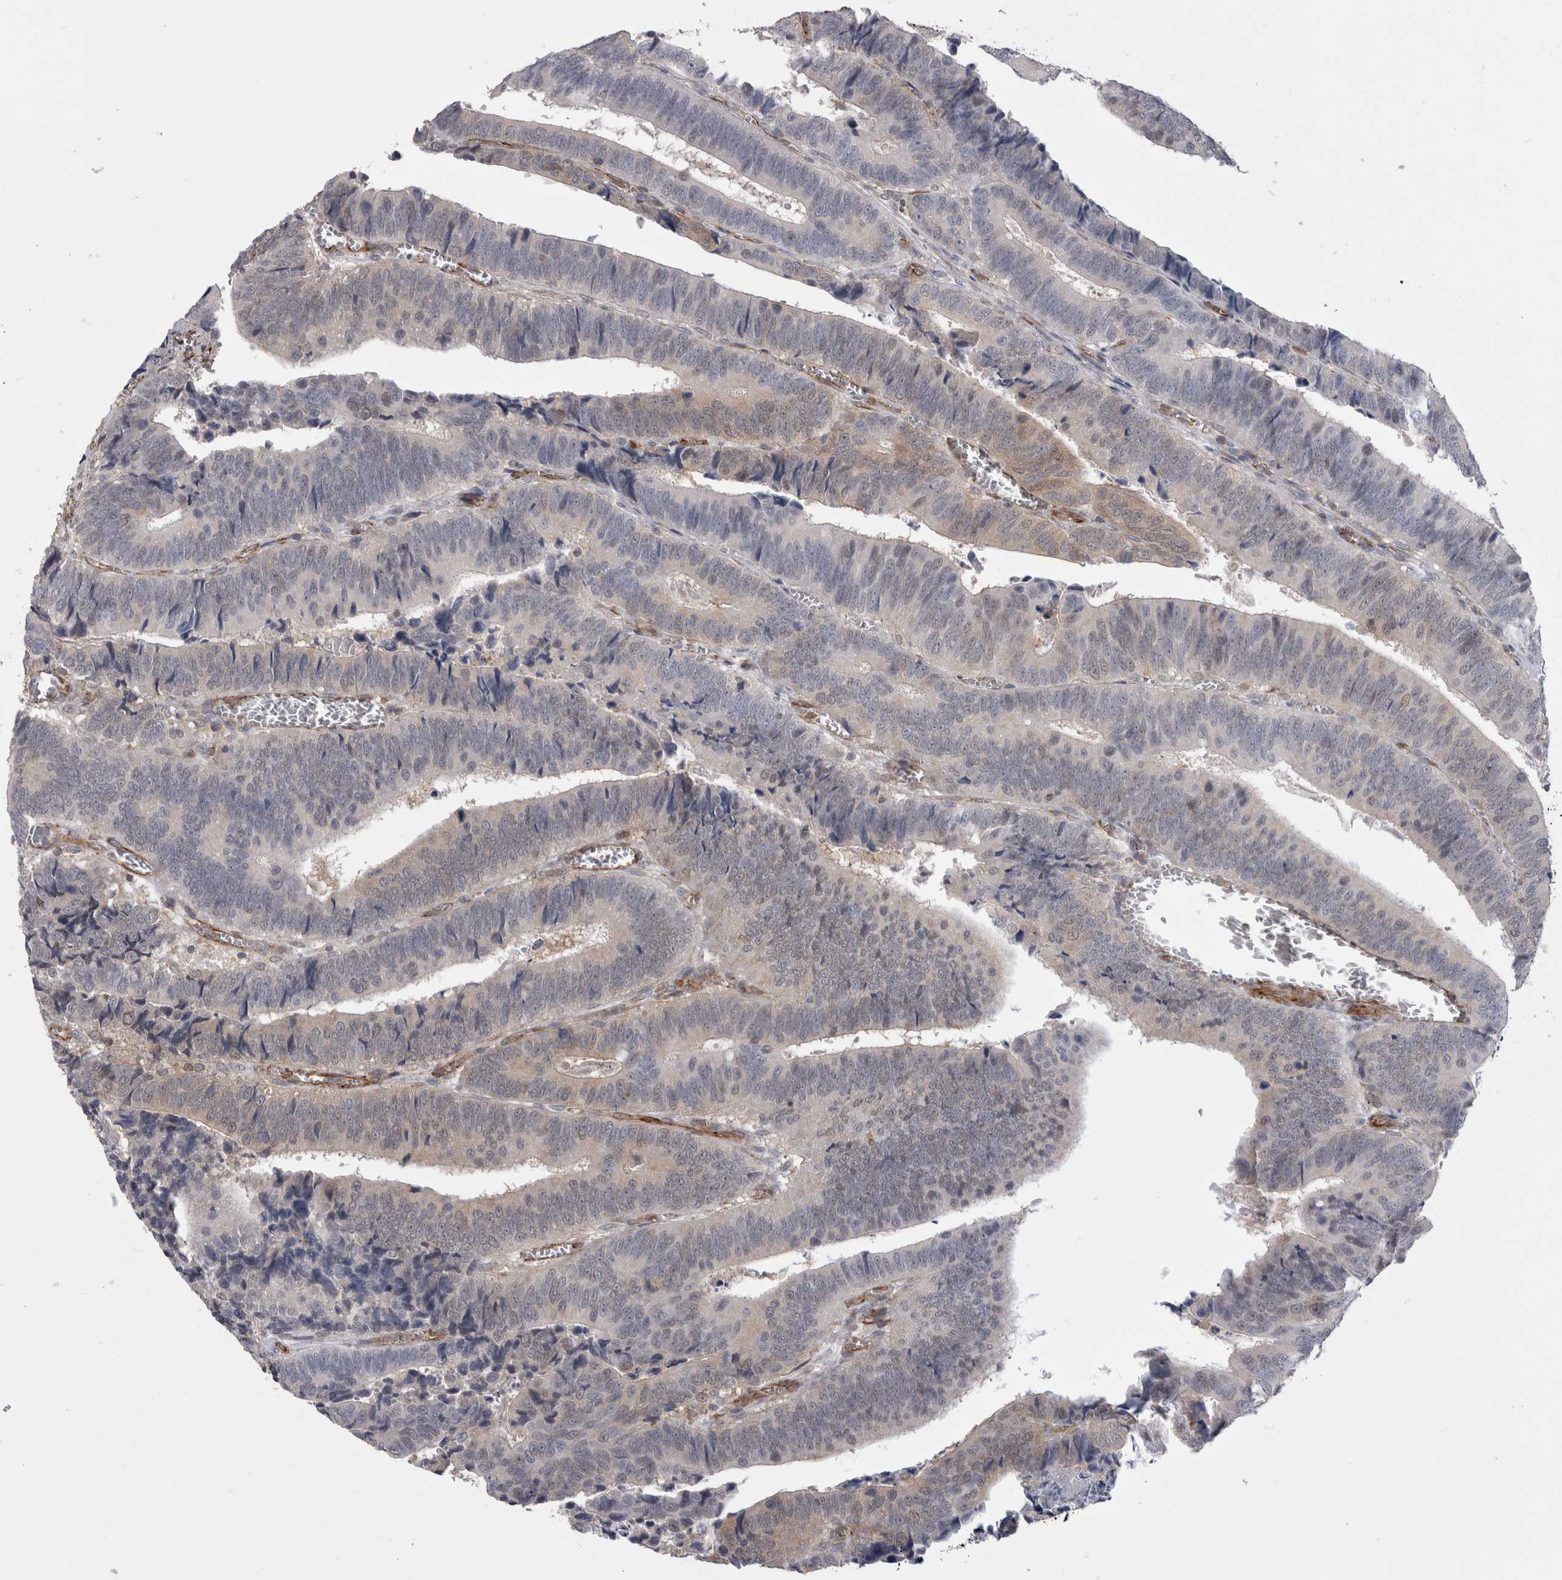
{"staining": {"intensity": "weak", "quantity": "25%-75%", "location": "cytoplasmic/membranous,nuclear"}, "tissue": "colorectal cancer", "cell_type": "Tumor cells", "image_type": "cancer", "snomed": [{"axis": "morphology", "description": "Inflammation, NOS"}, {"axis": "morphology", "description": "Adenocarcinoma, NOS"}, {"axis": "topography", "description": "Colon"}], "caption": "A photomicrograph of human colorectal cancer (adenocarcinoma) stained for a protein reveals weak cytoplasmic/membranous and nuclear brown staining in tumor cells. The staining was performed using DAB to visualize the protein expression in brown, while the nuclei were stained in blue with hematoxylin (Magnification: 20x).", "gene": "ACOT7", "patient": {"sex": "male", "age": 72}}